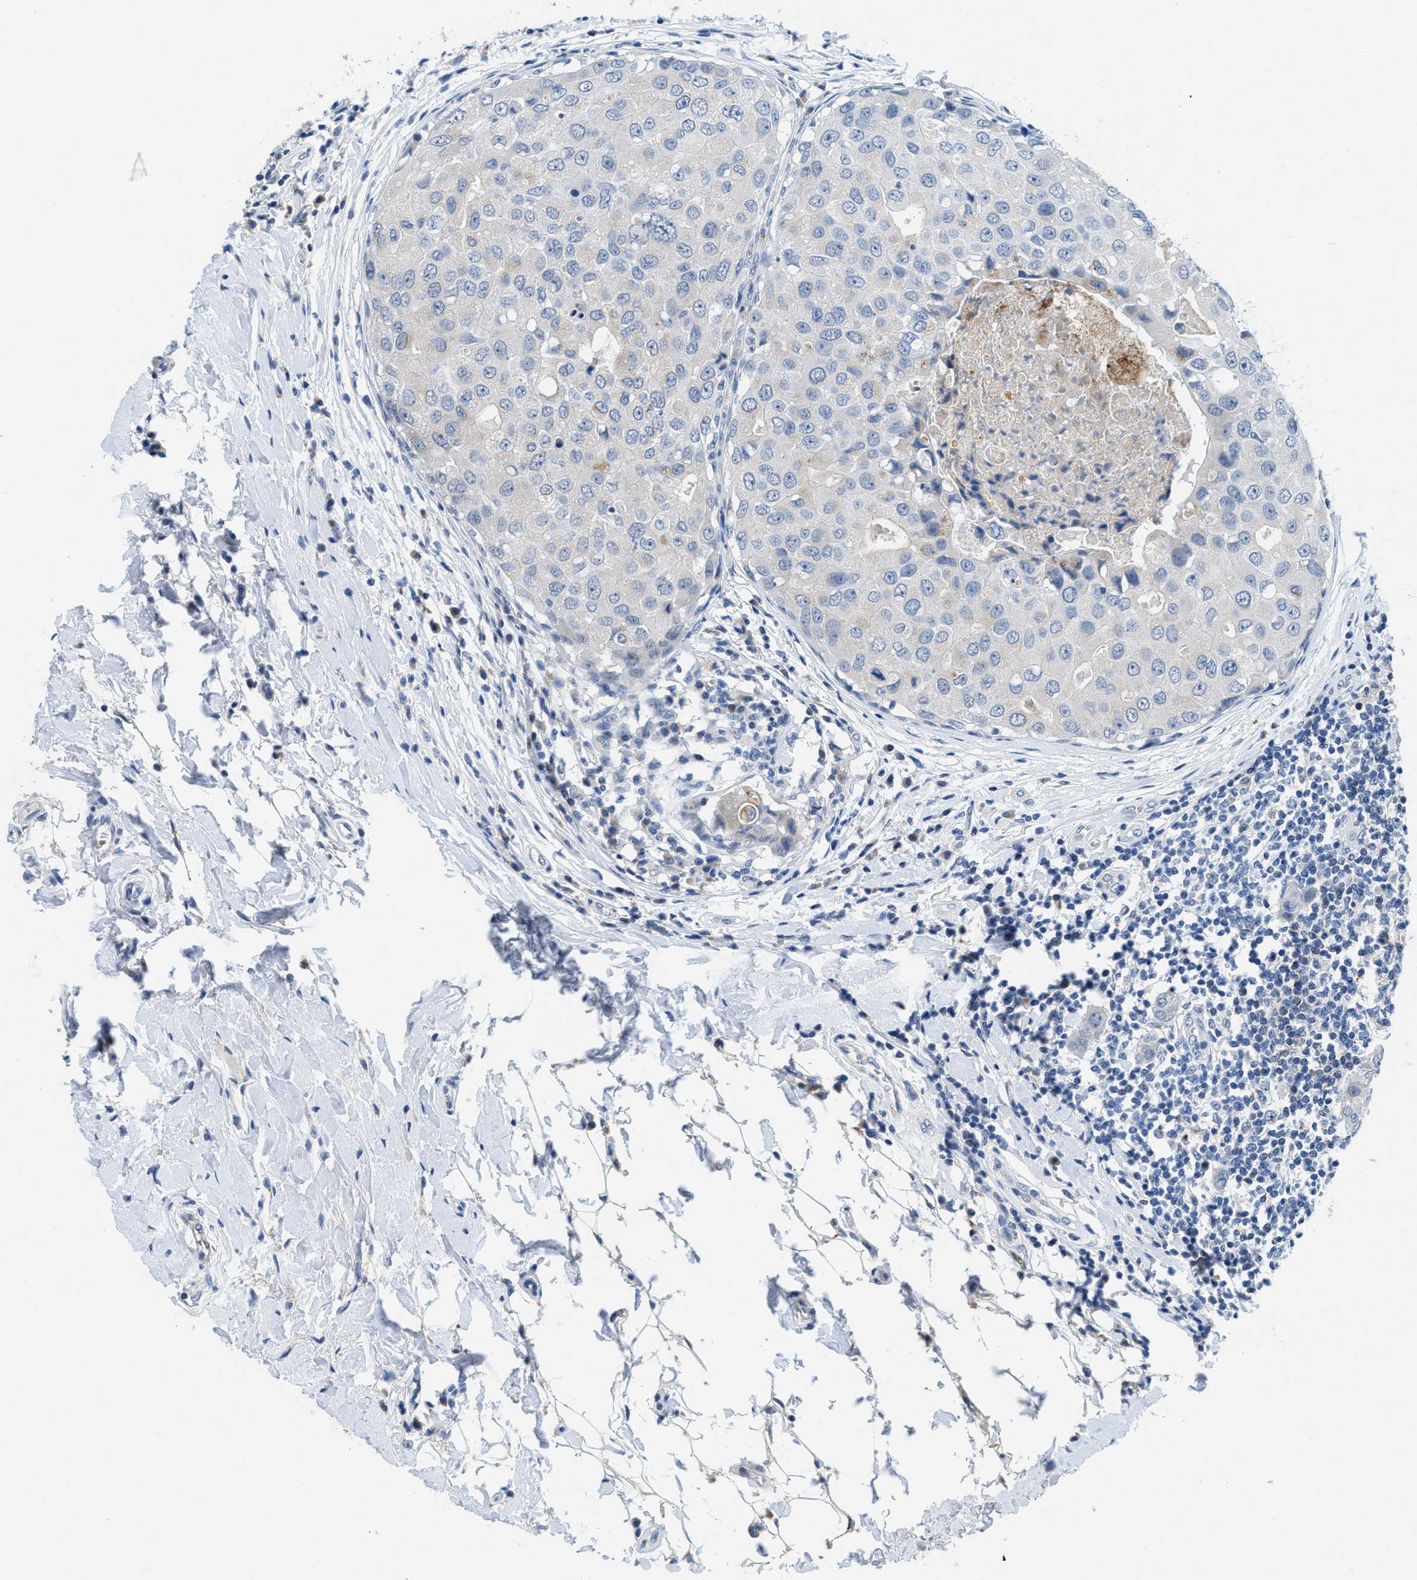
{"staining": {"intensity": "negative", "quantity": "none", "location": "none"}, "tissue": "breast cancer", "cell_type": "Tumor cells", "image_type": "cancer", "snomed": [{"axis": "morphology", "description": "Duct carcinoma"}, {"axis": "topography", "description": "Breast"}], "caption": "Tumor cells show no significant expression in breast cancer (infiltrating ductal carcinoma).", "gene": "TSPAN3", "patient": {"sex": "female", "age": 27}}